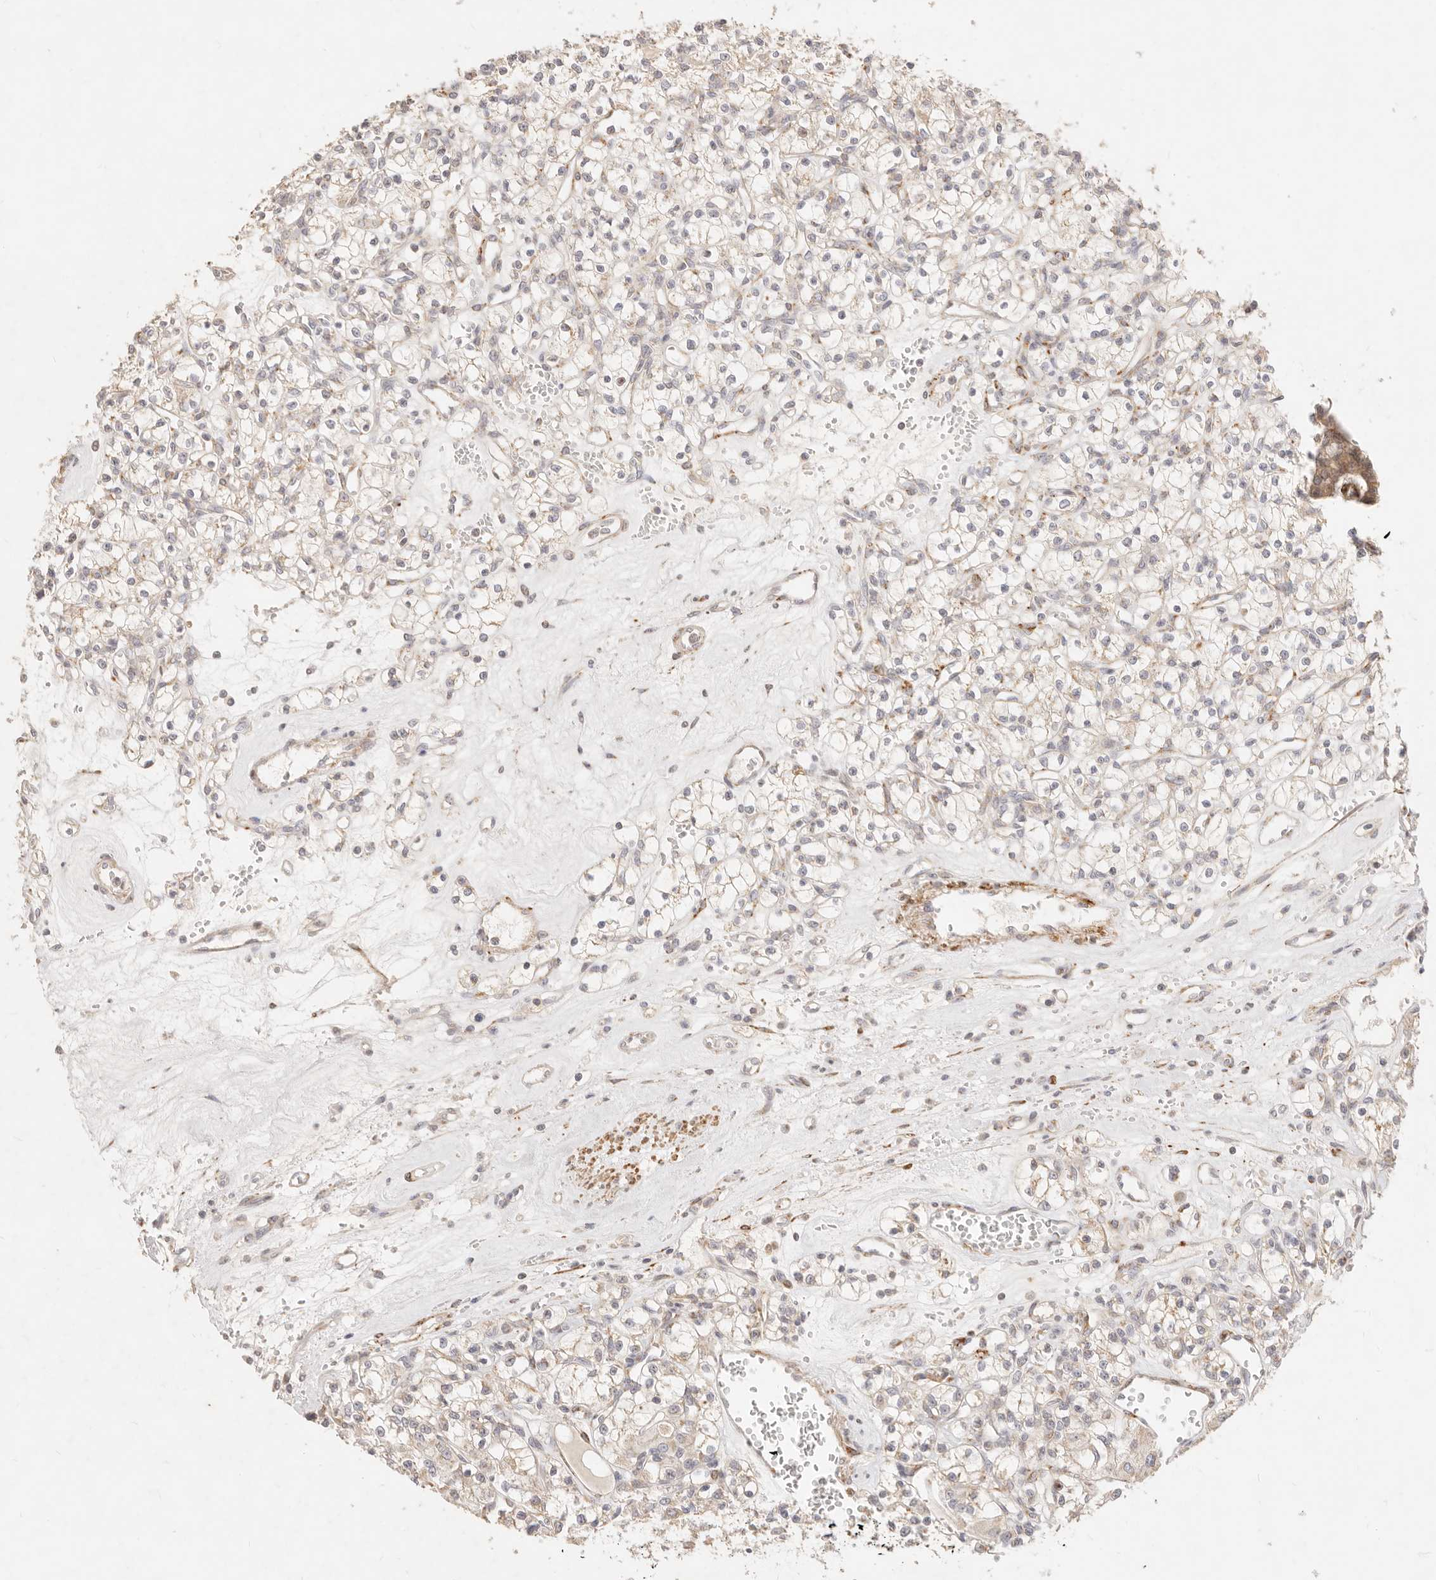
{"staining": {"intensity": "weak", "quantity": "<25%", "location": "cytoplasmic/membranous"}, "tissue": "renal cancer", "cell_type": "Tumor cells", "image_type": "cancer", "snomed": [{"axis": "morphology", "description": "Adenocarcinoma, NOS"}, {"axis": "topography", "description": "Kidney"}], "caption": "This is a micrograph of immunohistochemistry staining of renal cancer, which shows no expression in tumor cells.", "gene": "RUBCNL", "patient": {"sex": "female", "age": 59}}